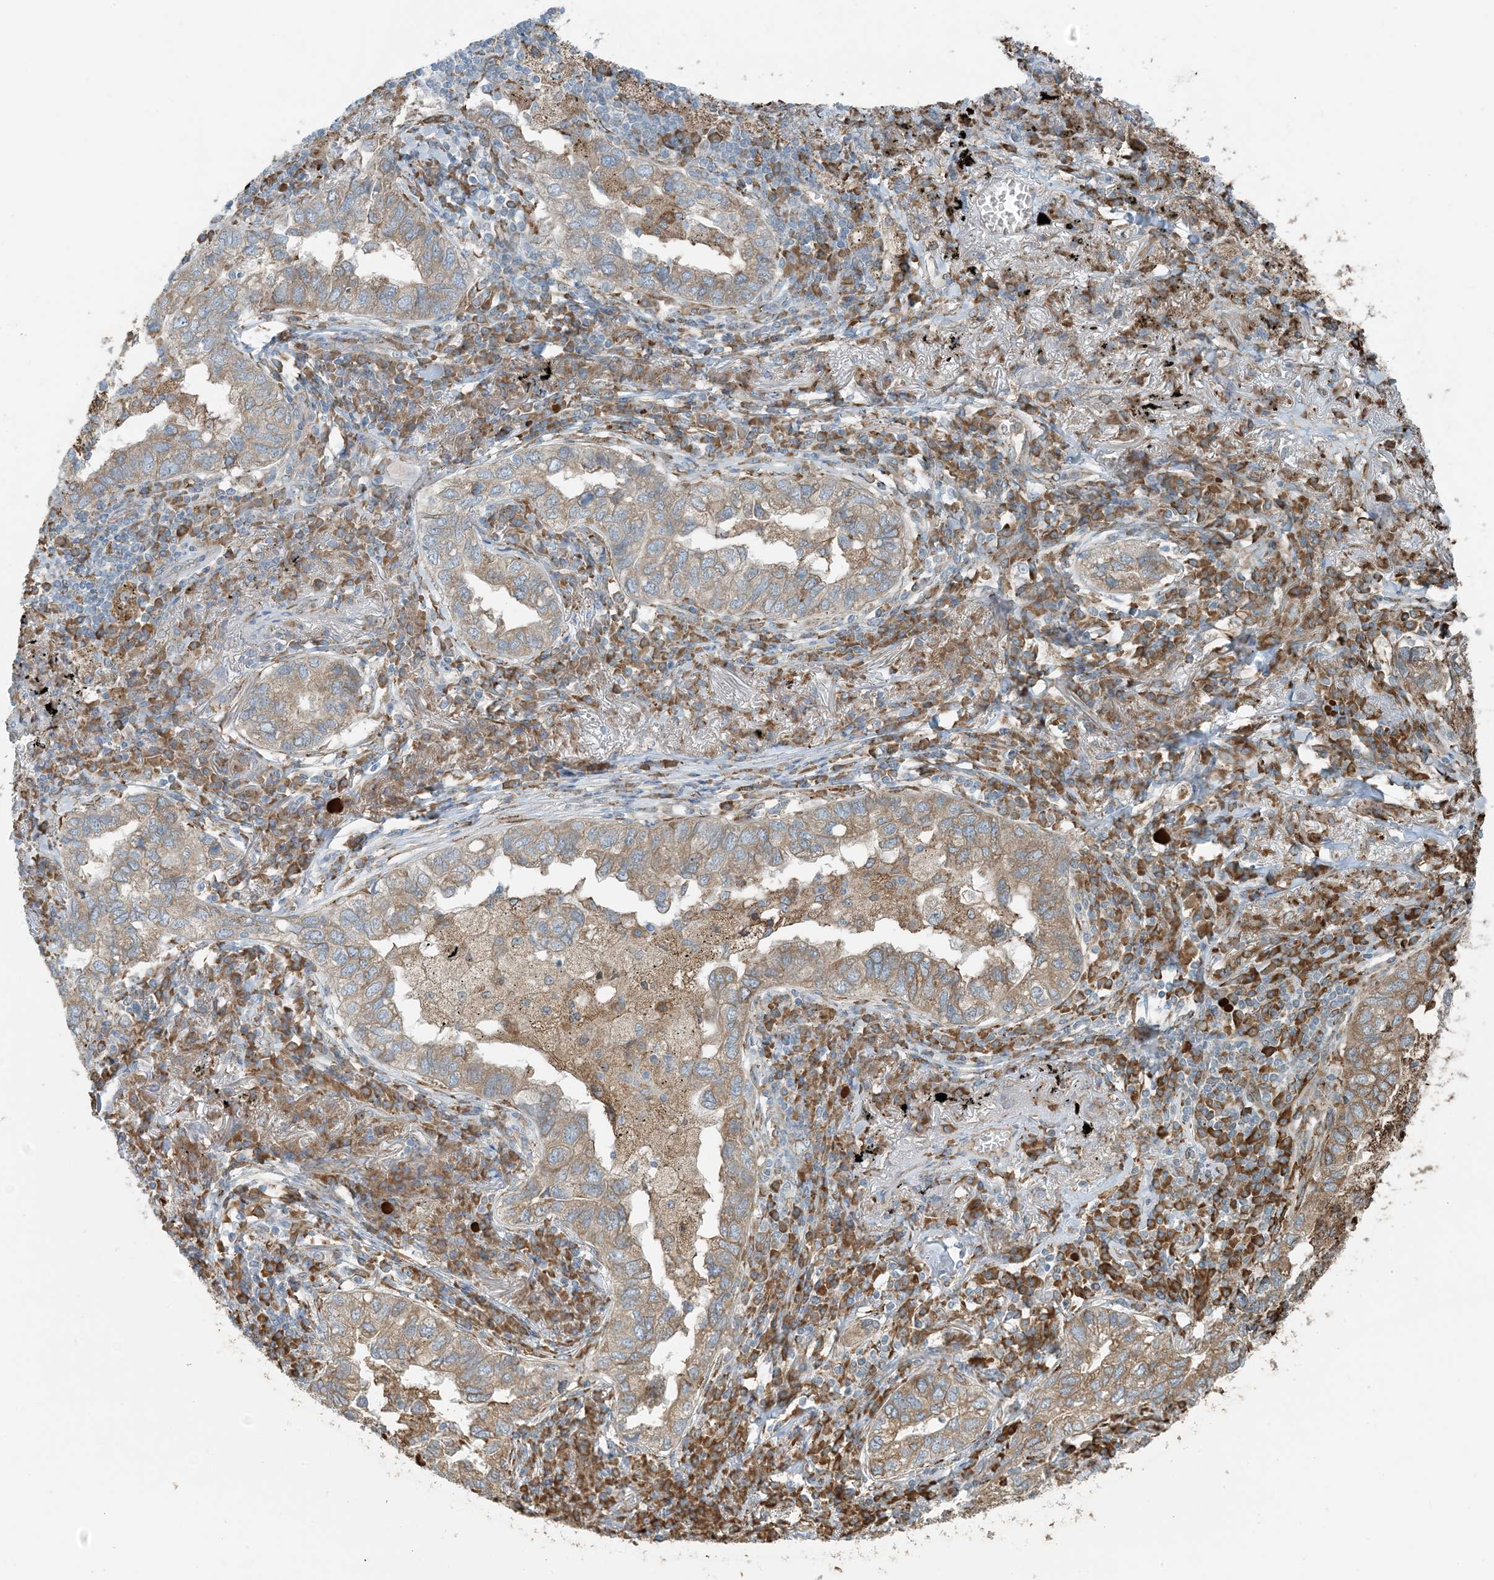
{"staining": {"intensity": "weak", "quantity": ">75%", "location": "cytoplasmic/membranous"}, "tissue": "lung cancer", "cell_type": "Tumor cells", "image_type": "cancer", "snomed": [{"axis": "morphology", "description": "Adenocarcinoma, NOS"}, {"axis": "topography", "description": "Lung"}], "caption": "Protein analysis of adenocarcinoma (lung) tissue shows weak cytoplasmic/membranous positivity in approximately >75% of tumor cells.", "gene": "CERKL", "patient": {"sex": "male", "age": 65}}